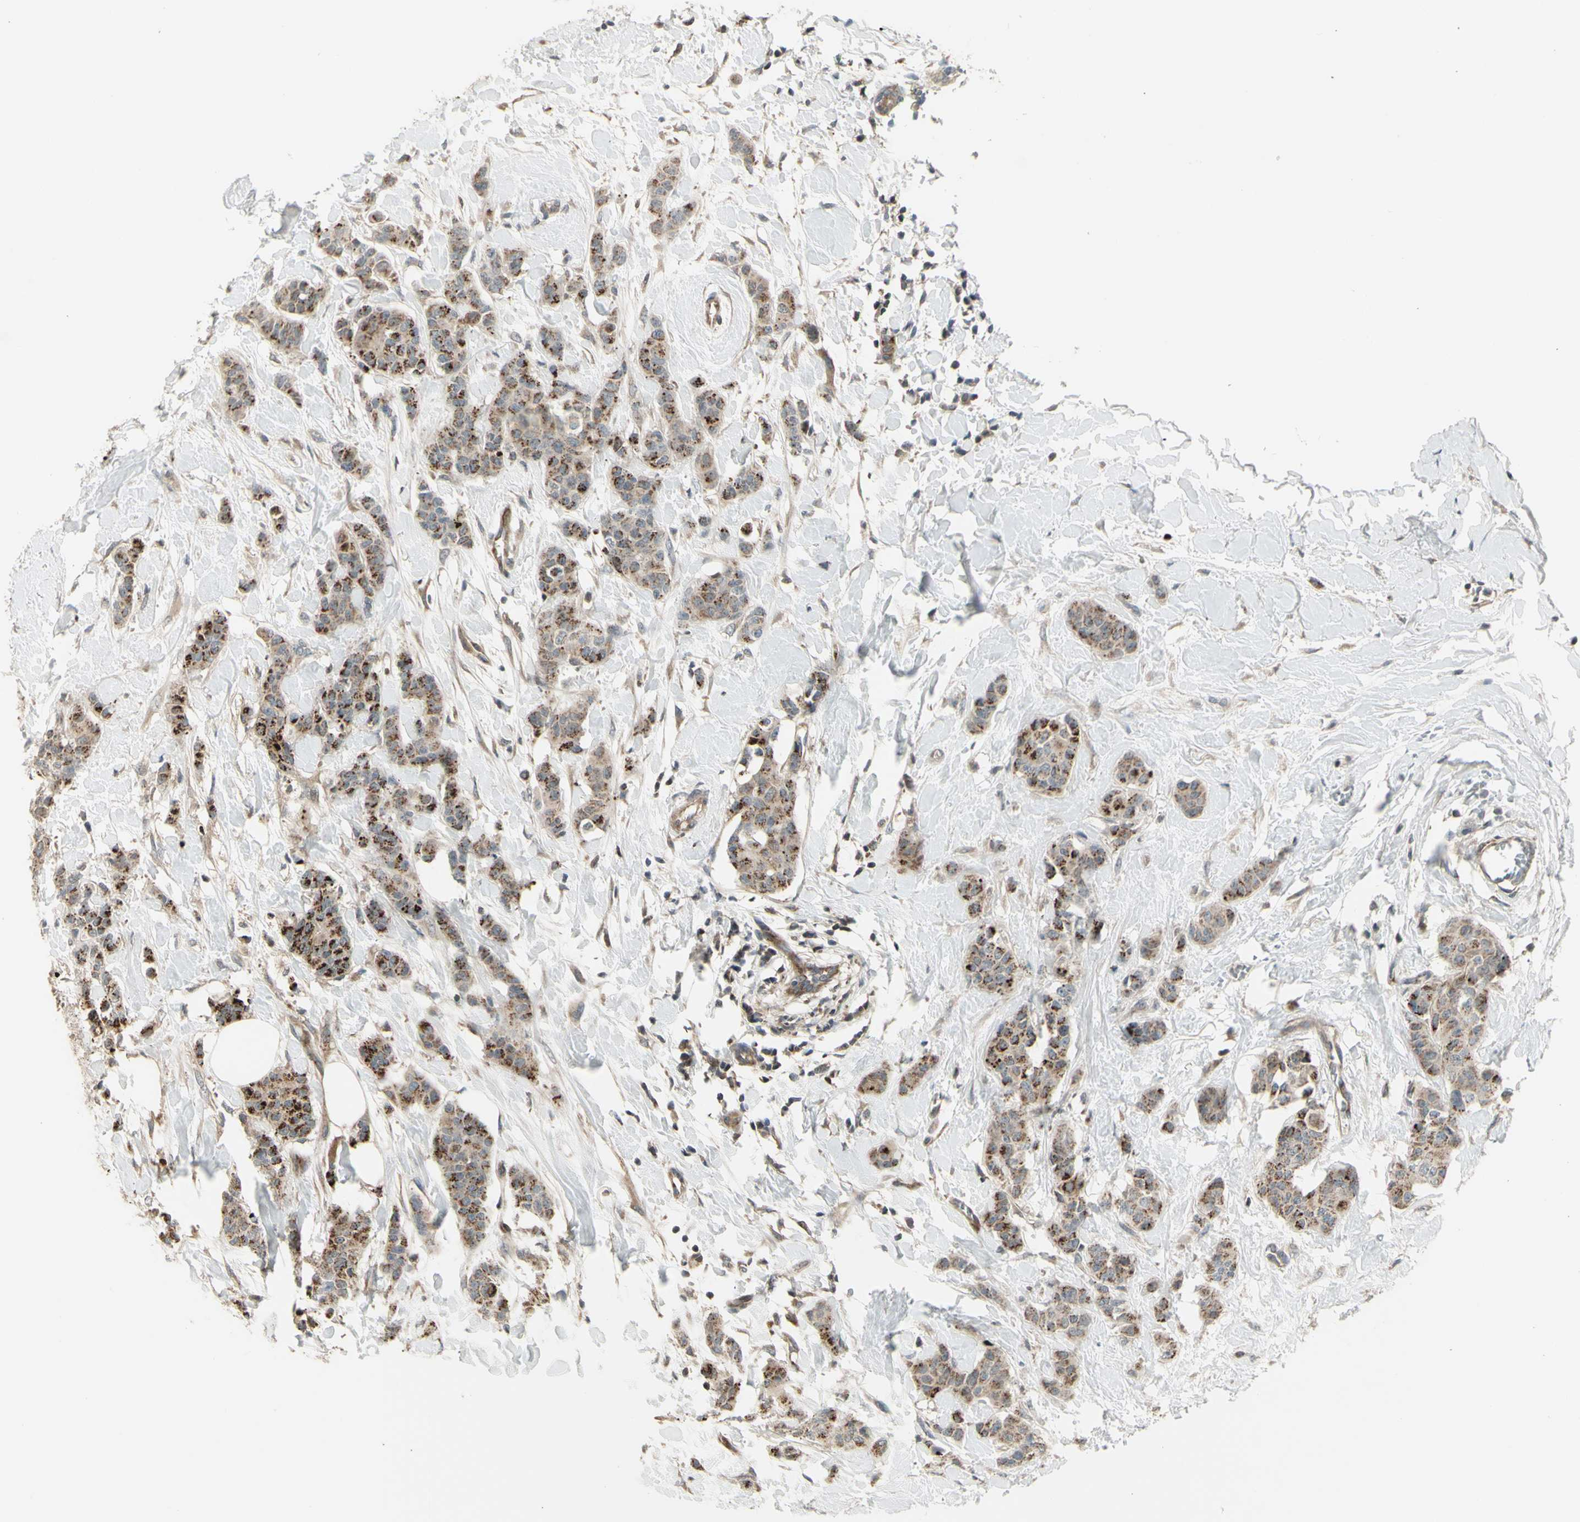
{"staining": {"intensity": "strong", "quantity": ">75%", "location": "cytoplasmic/membranous"}, "tissue": "breast cancer", "cell_type": "Tumor cells", "image_type": "cancer", "snomed": [{"axis": "morphology", "description": "Normal tissue, NOS"}, {"axis": "morphology", "description": "Duct carcinoma"}, {"axis": "topography", "description": "Breast"}], "caption": "Immunohistochemical staining of human breast infiltrating ductal carcinoma displays strong cytoplasmic/membranous protein staining in about >75% of tumor cells.", "gene": "OSTM1", "patient": {"sex": "female", "age": 40}}